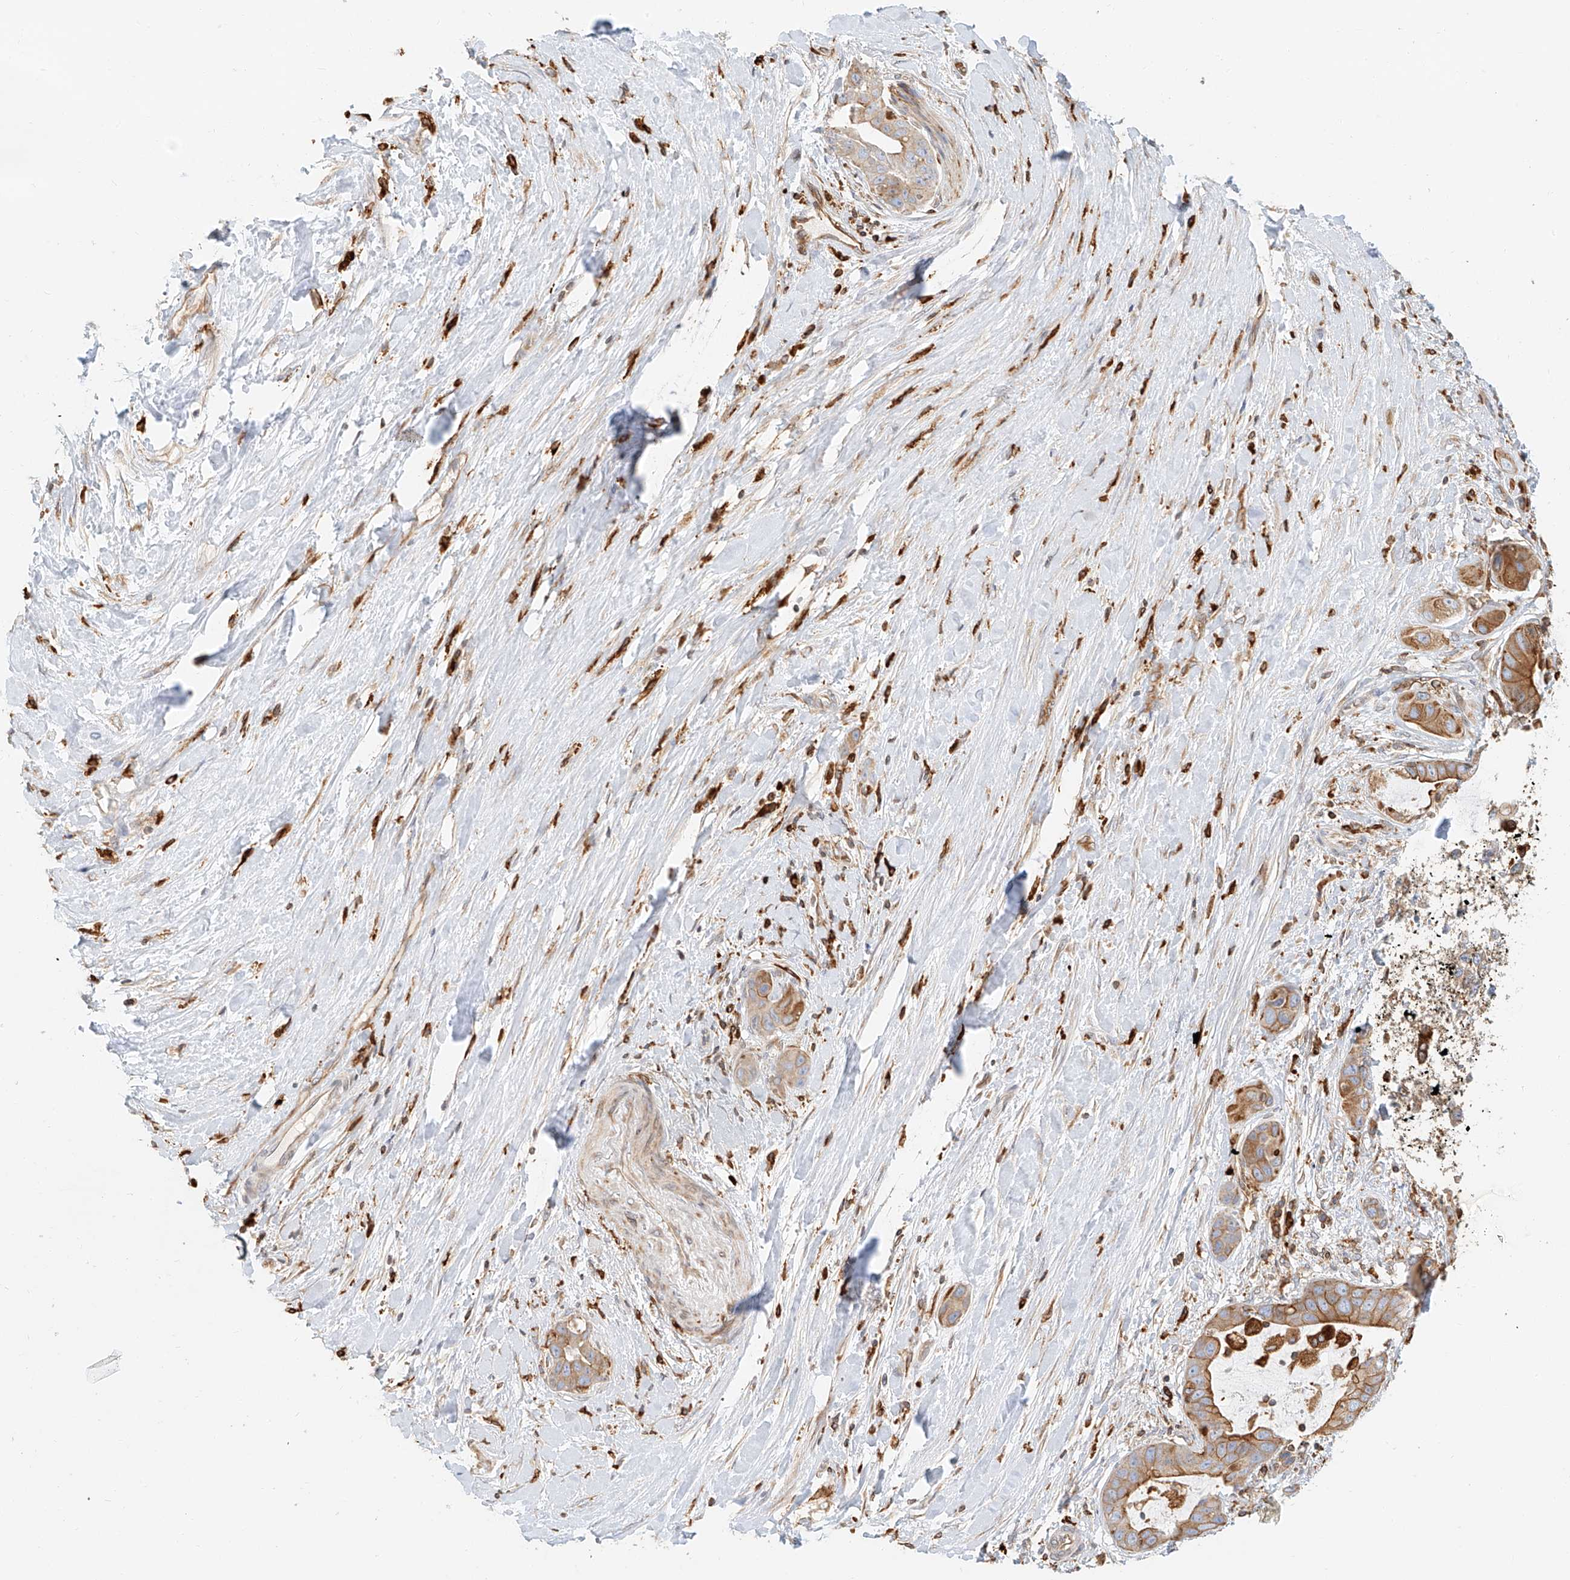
{"staining": {"intensity": "moderate", "quantity": "25%-75%", "location": "cytoplasmic/membranous"}, "tissue": "liver cancer", "cell_type": "Tumor cells", "image_type": "cancer", "snomed": [{"axis": "morphology", "description": "Cholangiocarcinoma"}, {"axis": "topography", "description": "Liver"}], "caption": "Liver cancer (cholangiocarcinoma) stained with IHC reveals moderate cytoplasmic/membranous positivity in approximately 25%-75% of tumor cells. Nuclei are stained in blue.", "gene": "DHRS7", "patient": {"sex": "female", "age": 52}}